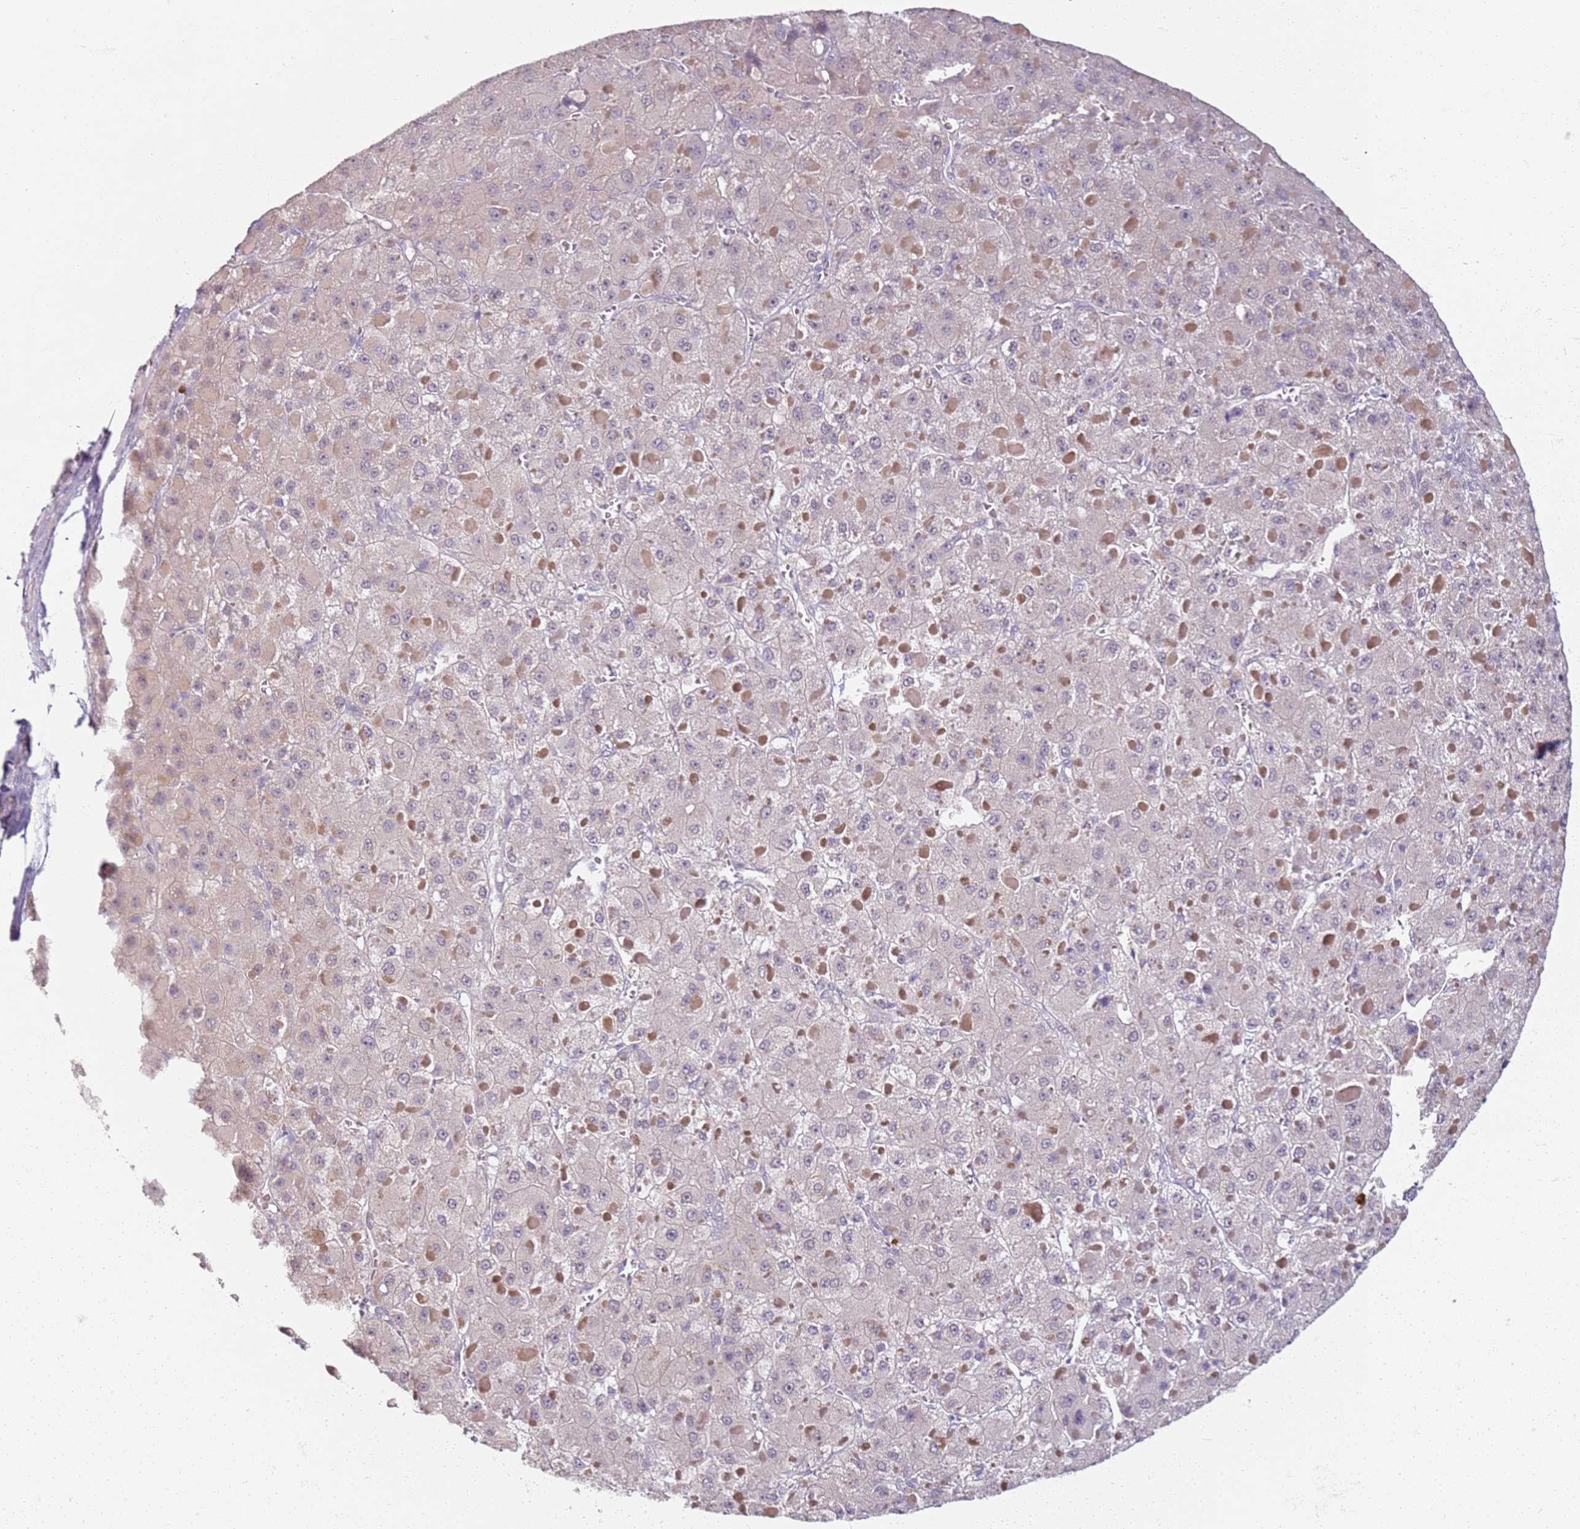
{"staining": {"intensity": "negative", "quantity": "none", "location": "none"}, "tissue": "liver cancer", "cell_type": "Tumor cells", "image_type": "cancer", "snomed": [{"axis": "morphology", "description": "Carcinoma, Hepatocellular, NOS"}, {"axis": "topography", "description": "Liver"}], "caption": "Human liver cancer (hepatocellular carcinoma) stained for a protein using IHC displays no staining in tumor cells.", "gene": "CD40LG", "patient": {"sex": "female", "age": 73}}